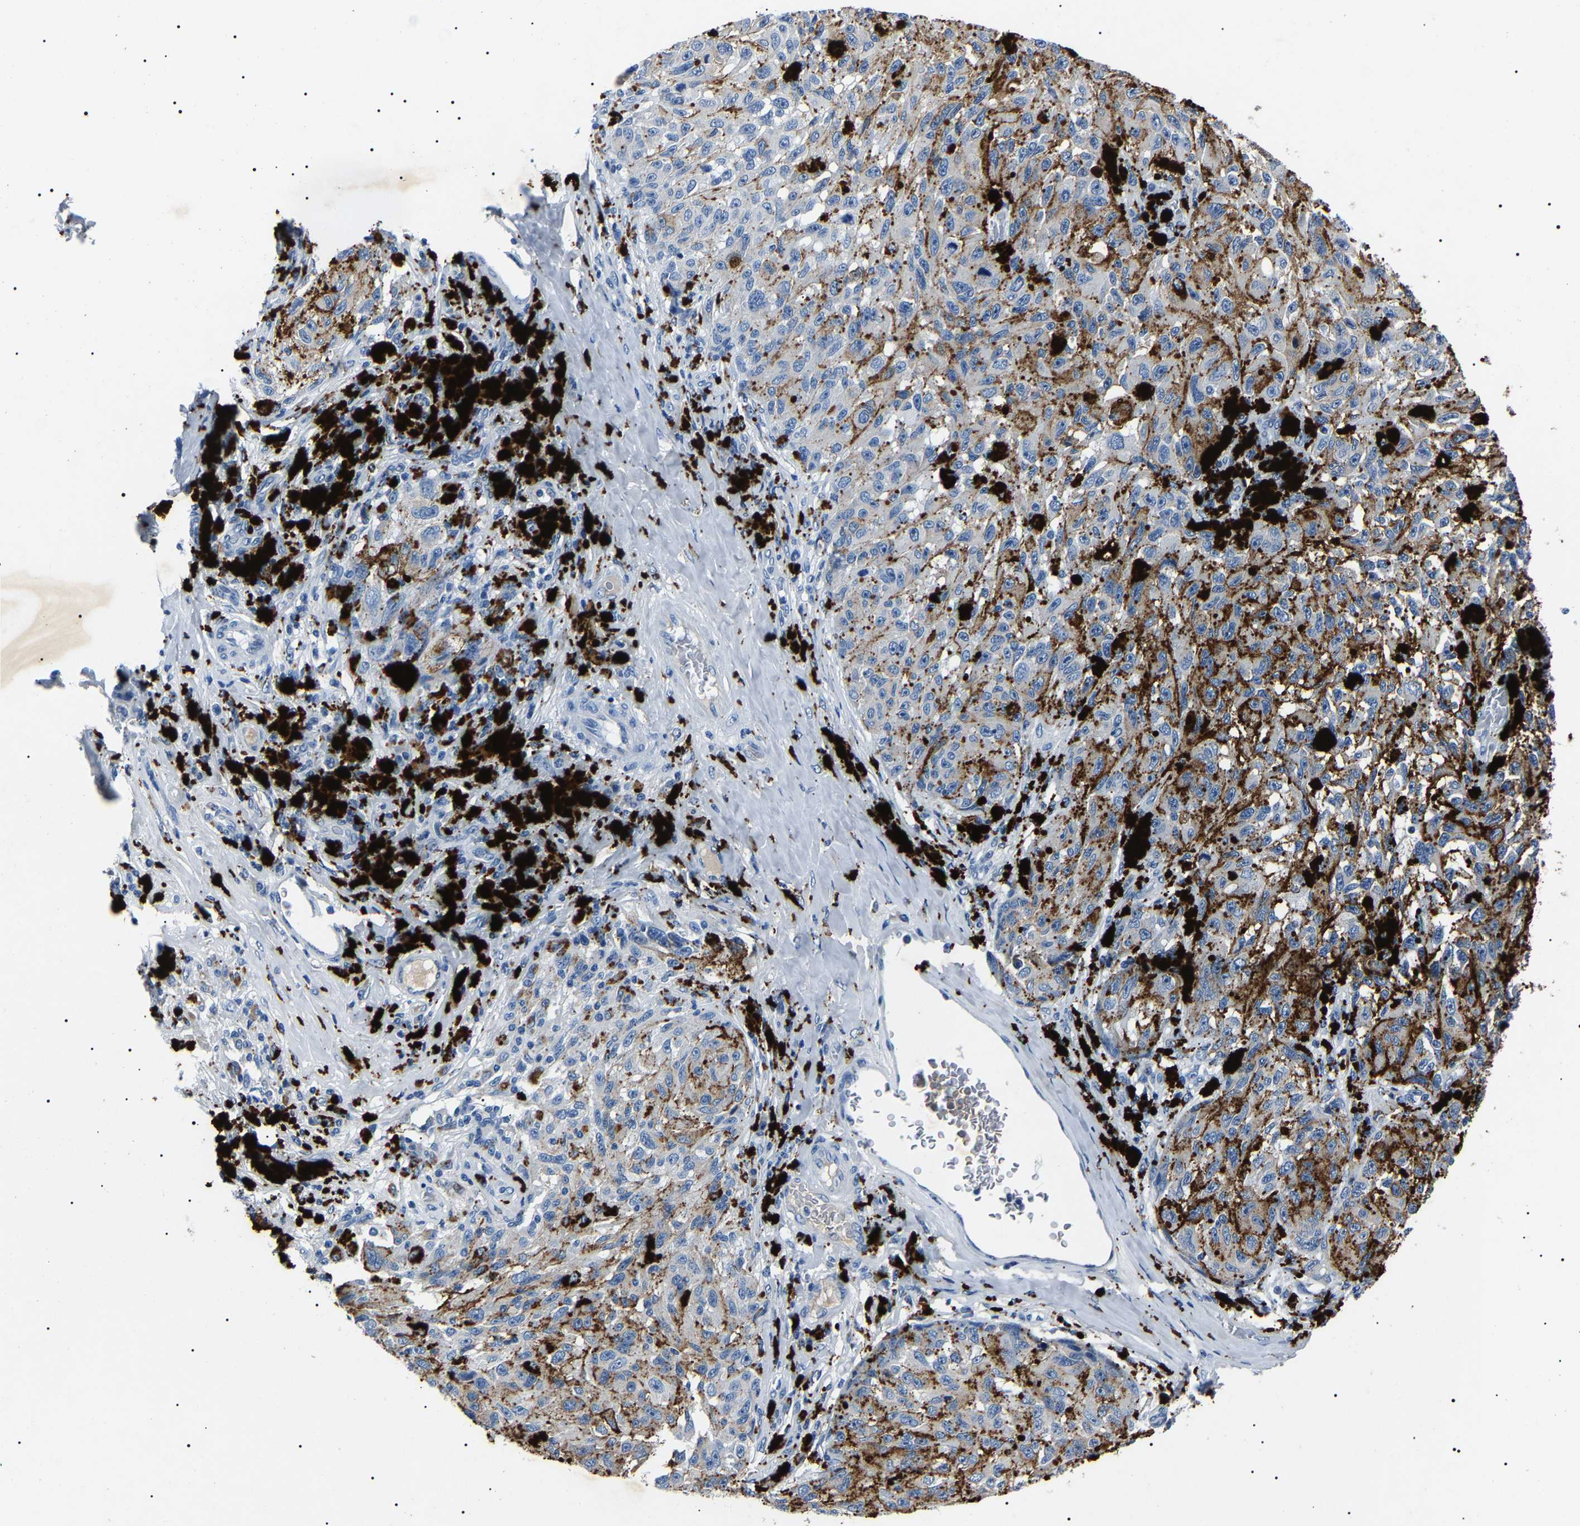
{"staining": {"intensity": "negative", "quantity": "none", "location": "none"}, "tissue": "melanoma", "cell_type": "Tumor cells", "image_type": "cancer", "snomed": [{"axis": "morphology", "description": "Malignant melanoma, NOS"}, {"axis": "topography", "description": "Skin"}], "caption": "High magnification brightfield microscopy of malignant melanoma stained with DAB (3,3'-diaminobenzidine) (brown) and counterstained with hematoxylin (blue): tumor cells show no significant staining.", "gene": "KLK15", "patient": {"sex": "female", "age": 73}}